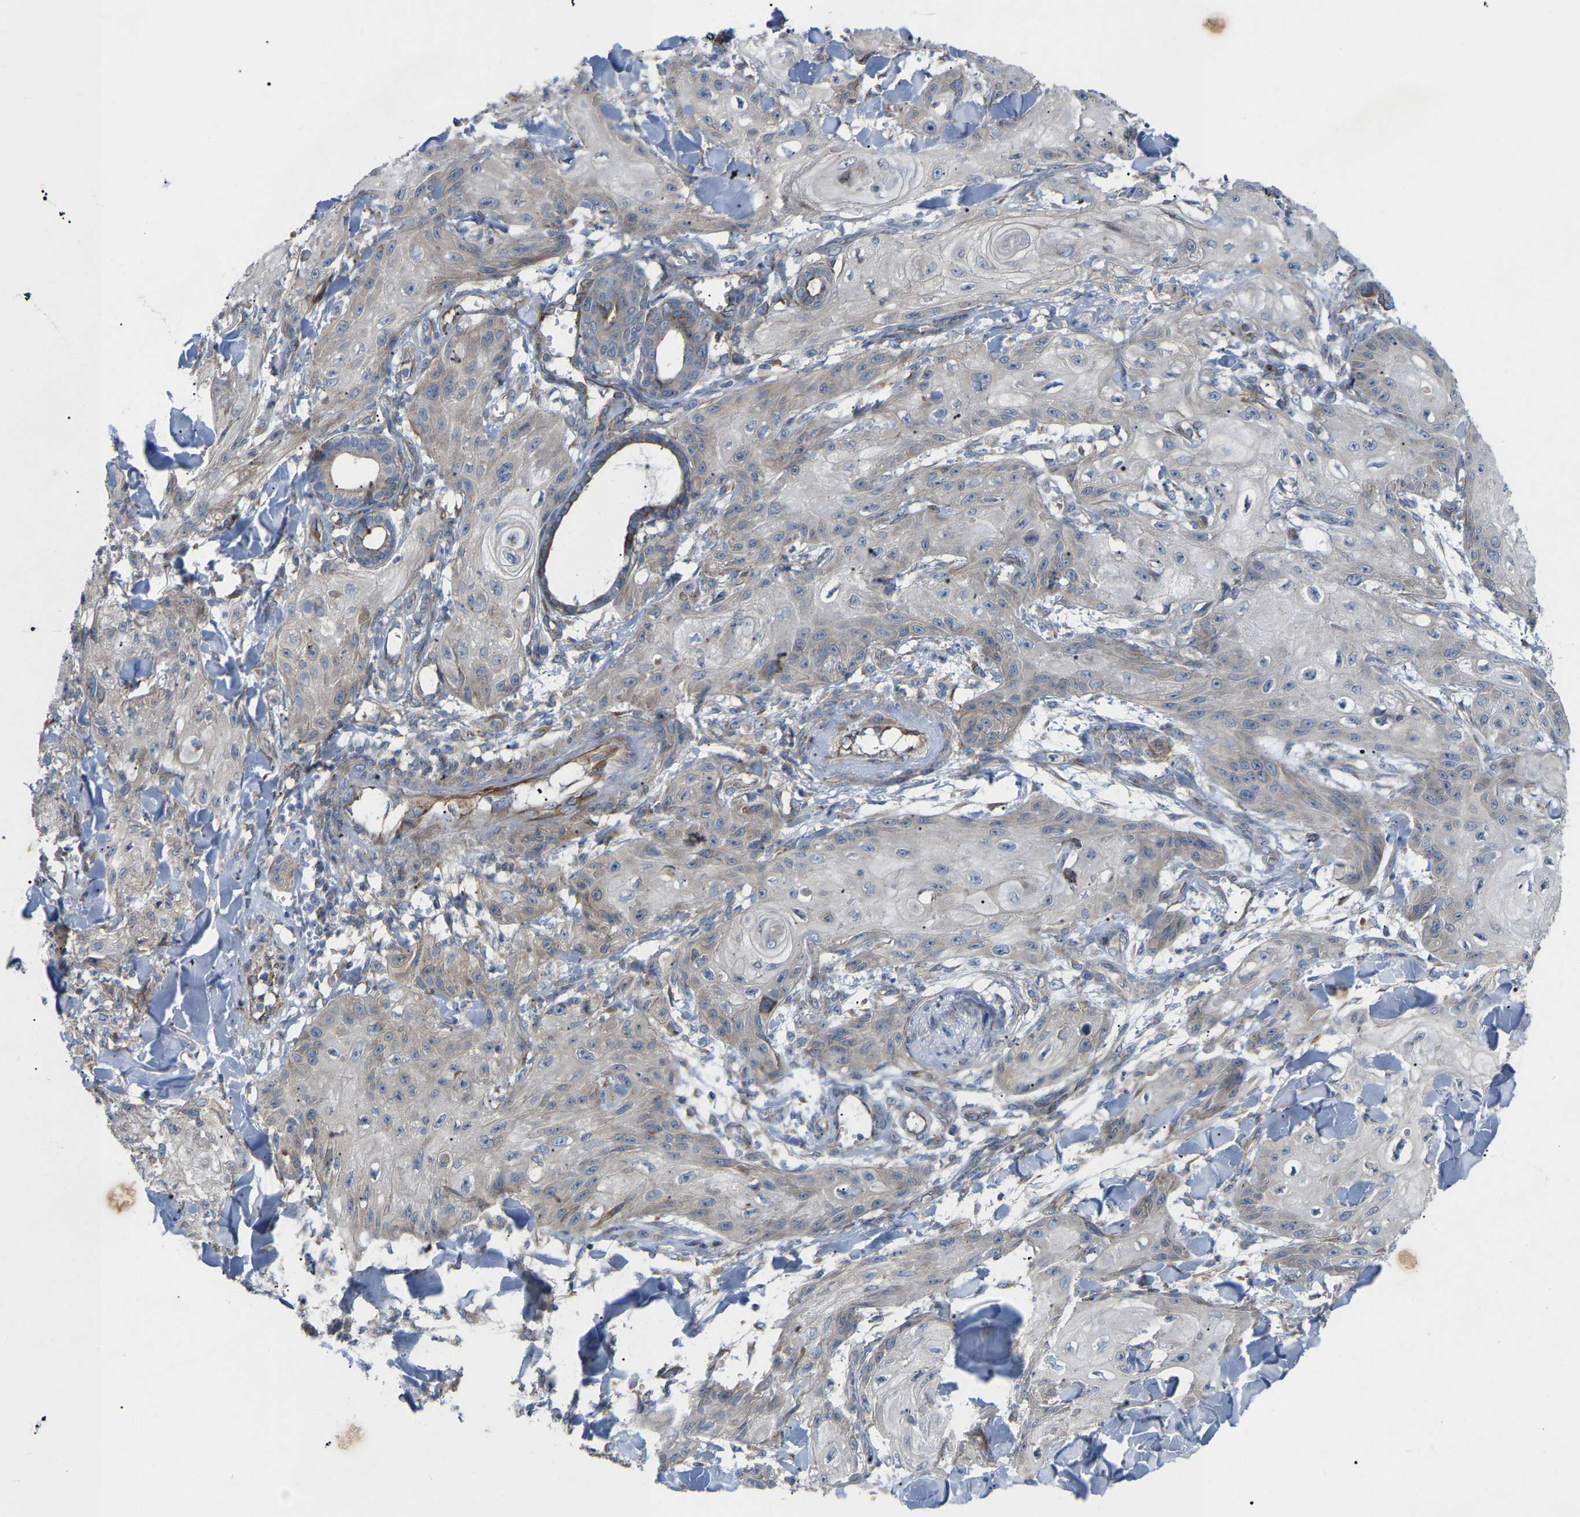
{"staining": {"intensity": "negative", "quantity": "none", "location": "none"}, "tissue": "skin cancer", "cell_type": "Tumor cells", "image_type": "cancer", "snomed": [{"axis": "morphology", "description": "Squamous cell carcinoma, NOS"}, {"axis": "topography", "description": "Skin"}], "caption": "An image of human skin cancer is negative for staining in tumor cells. (DAB (3,3'-diaminobenzidine) immunohistochemistry, high magnification).", "gene": "TOR1B", "patient": {"sex": "male", "age": 74}}